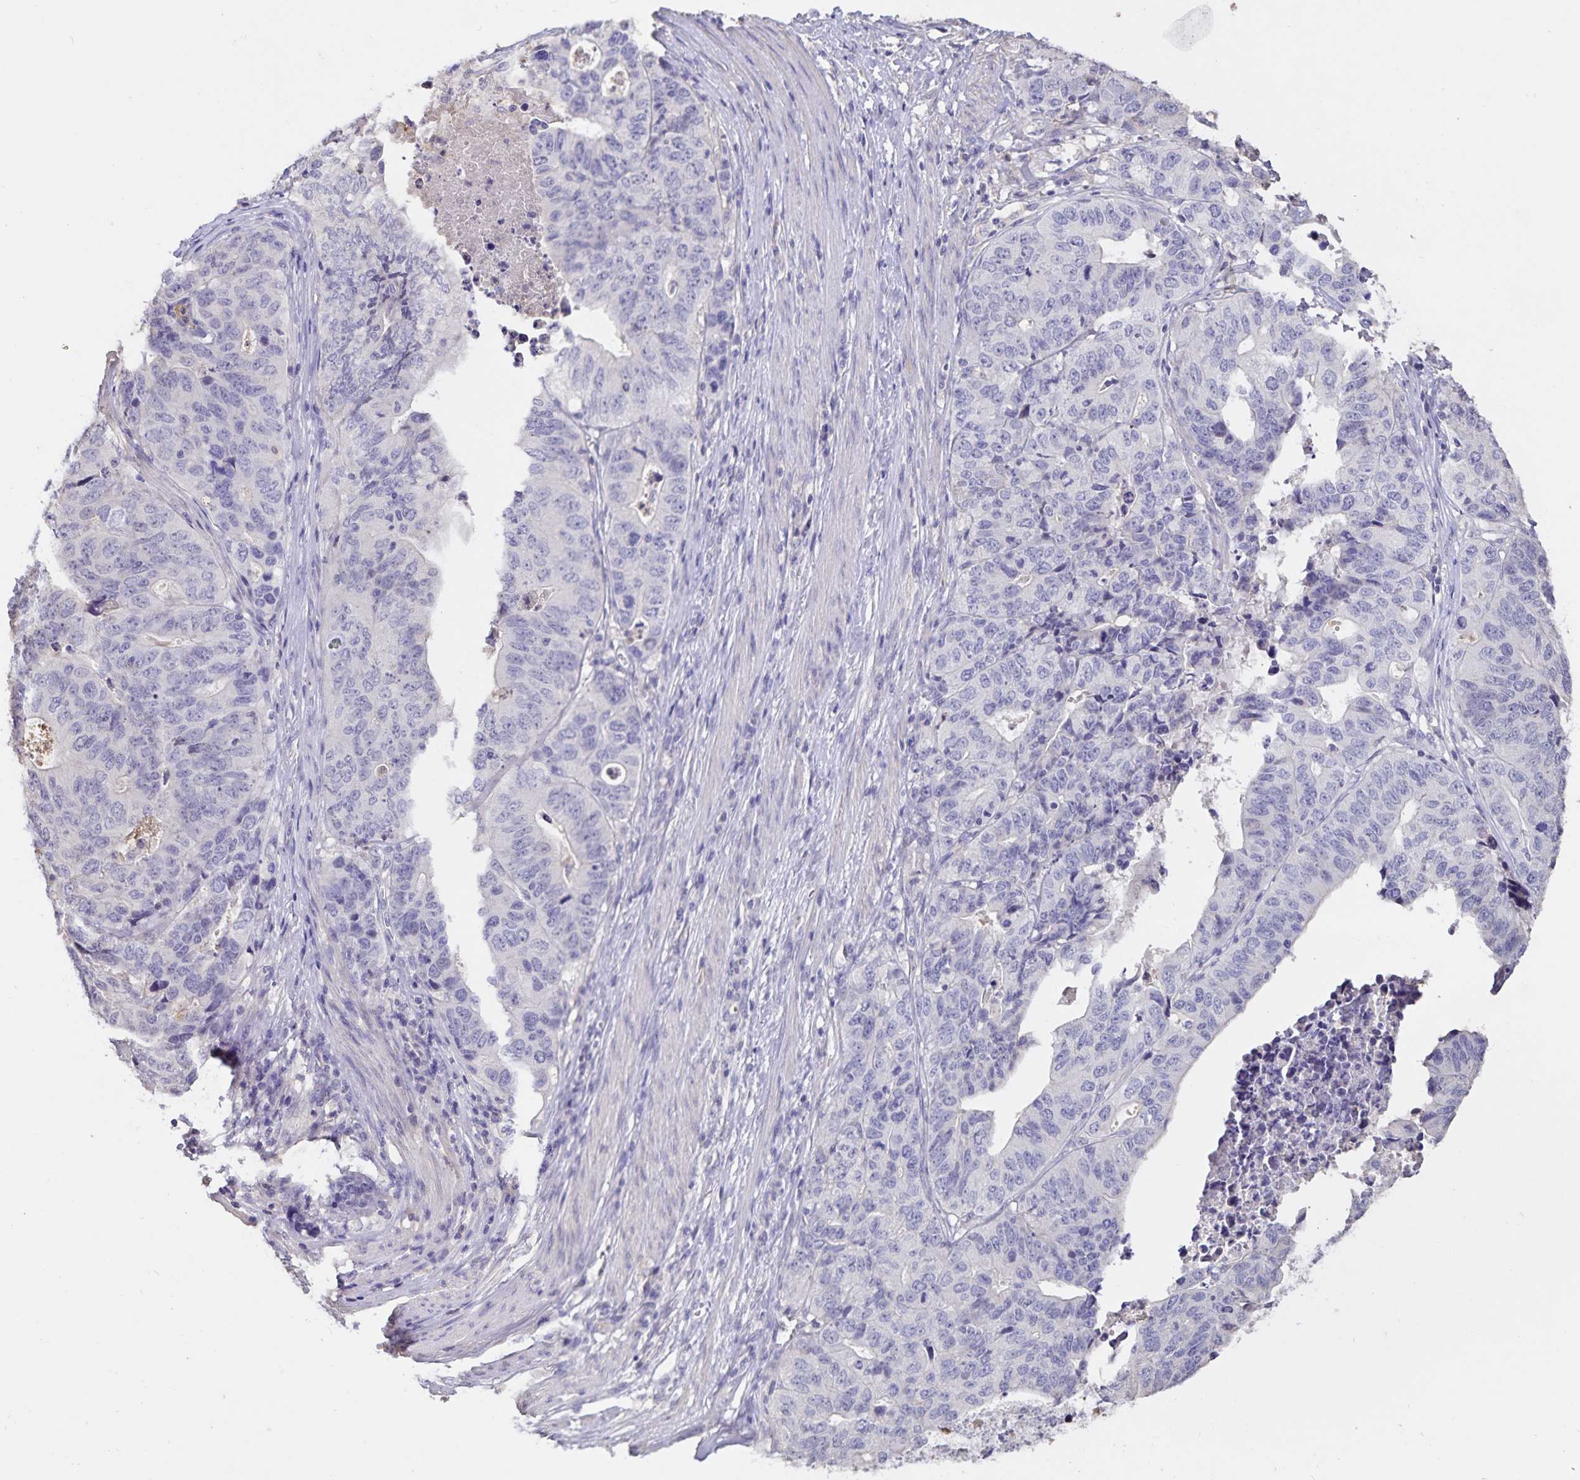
{"staining": {"intensity": "negative", "quantity": "none", "location": "none"}, "tissue": "stomach cancer", "cell_type": "Tumor cells", "image_type": "cancer", "snomed": [{"axis": "morphology", "description": "Adenocarcinoma, NOS"}, {"axis": "topography", "description": "Stomach, upper"}], "caption": "IHC image of adenocarcinoma (stomach) stained for a protein (brown), which shows no staining in tumor cells.", "gene": "FGG", "patient": {"sex": "female", "age": 67}}